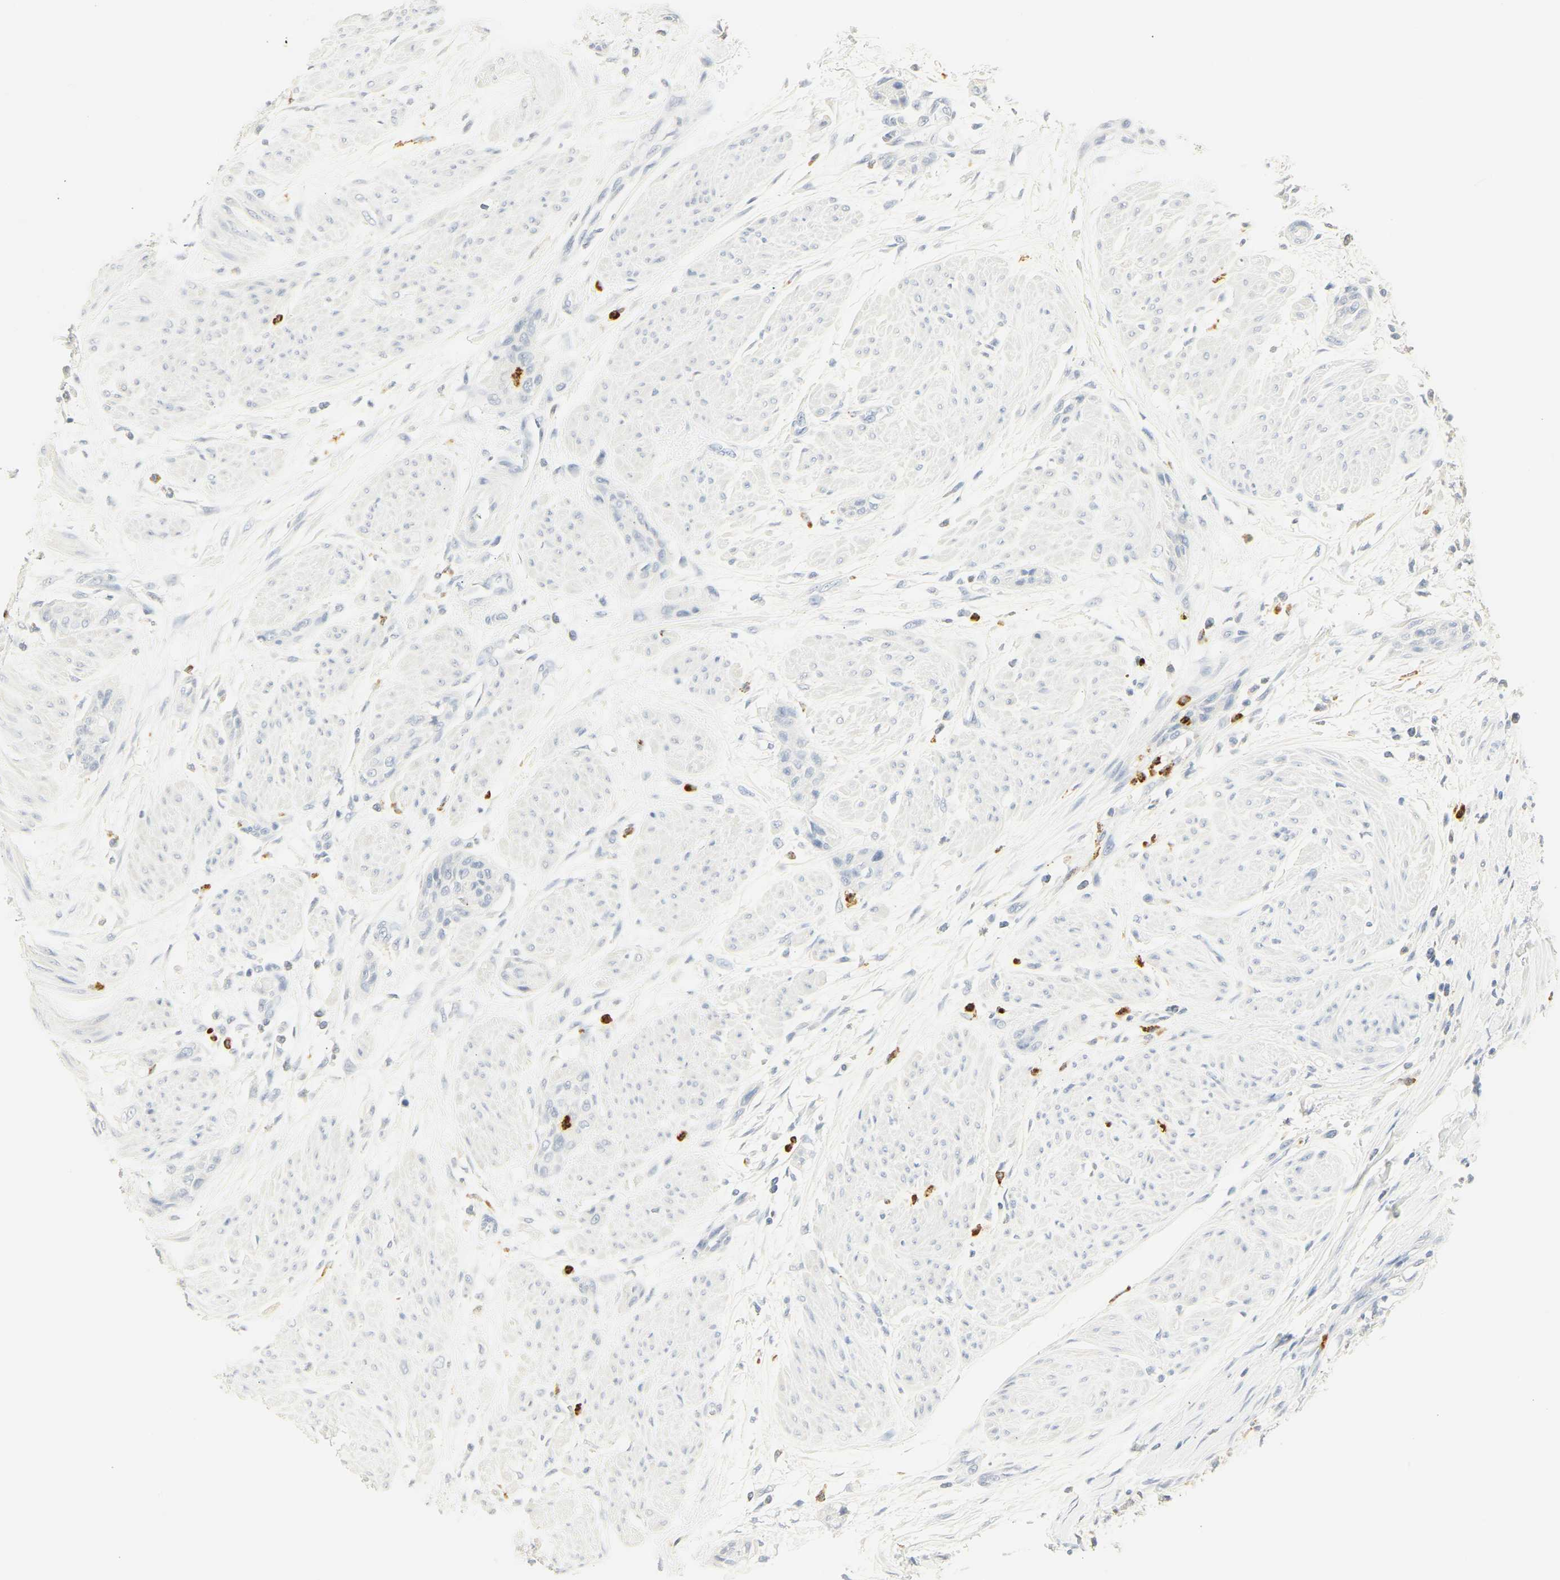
{"staining": {"intensity": "negative", "quantity": "none", "location": "none"}, "tissue": "urothelial cancer", "cell_type": "Tumor cells", "image_type": "cancer", "snomed": [{"axis": "morphology", "description": "Urothelial carcinoma, High grade"}, {"axis": "topography", "description": "Urinary bladder"}], "caption": "An IHC photomicrograph of urothelial cancer is shown. There is no staining in tumor cells of urothelial cancer. (DAB immunohistochemistry (IHC), high magnification).", "gene": "MPO", "patient": {"sex": "male", "age": 35}}